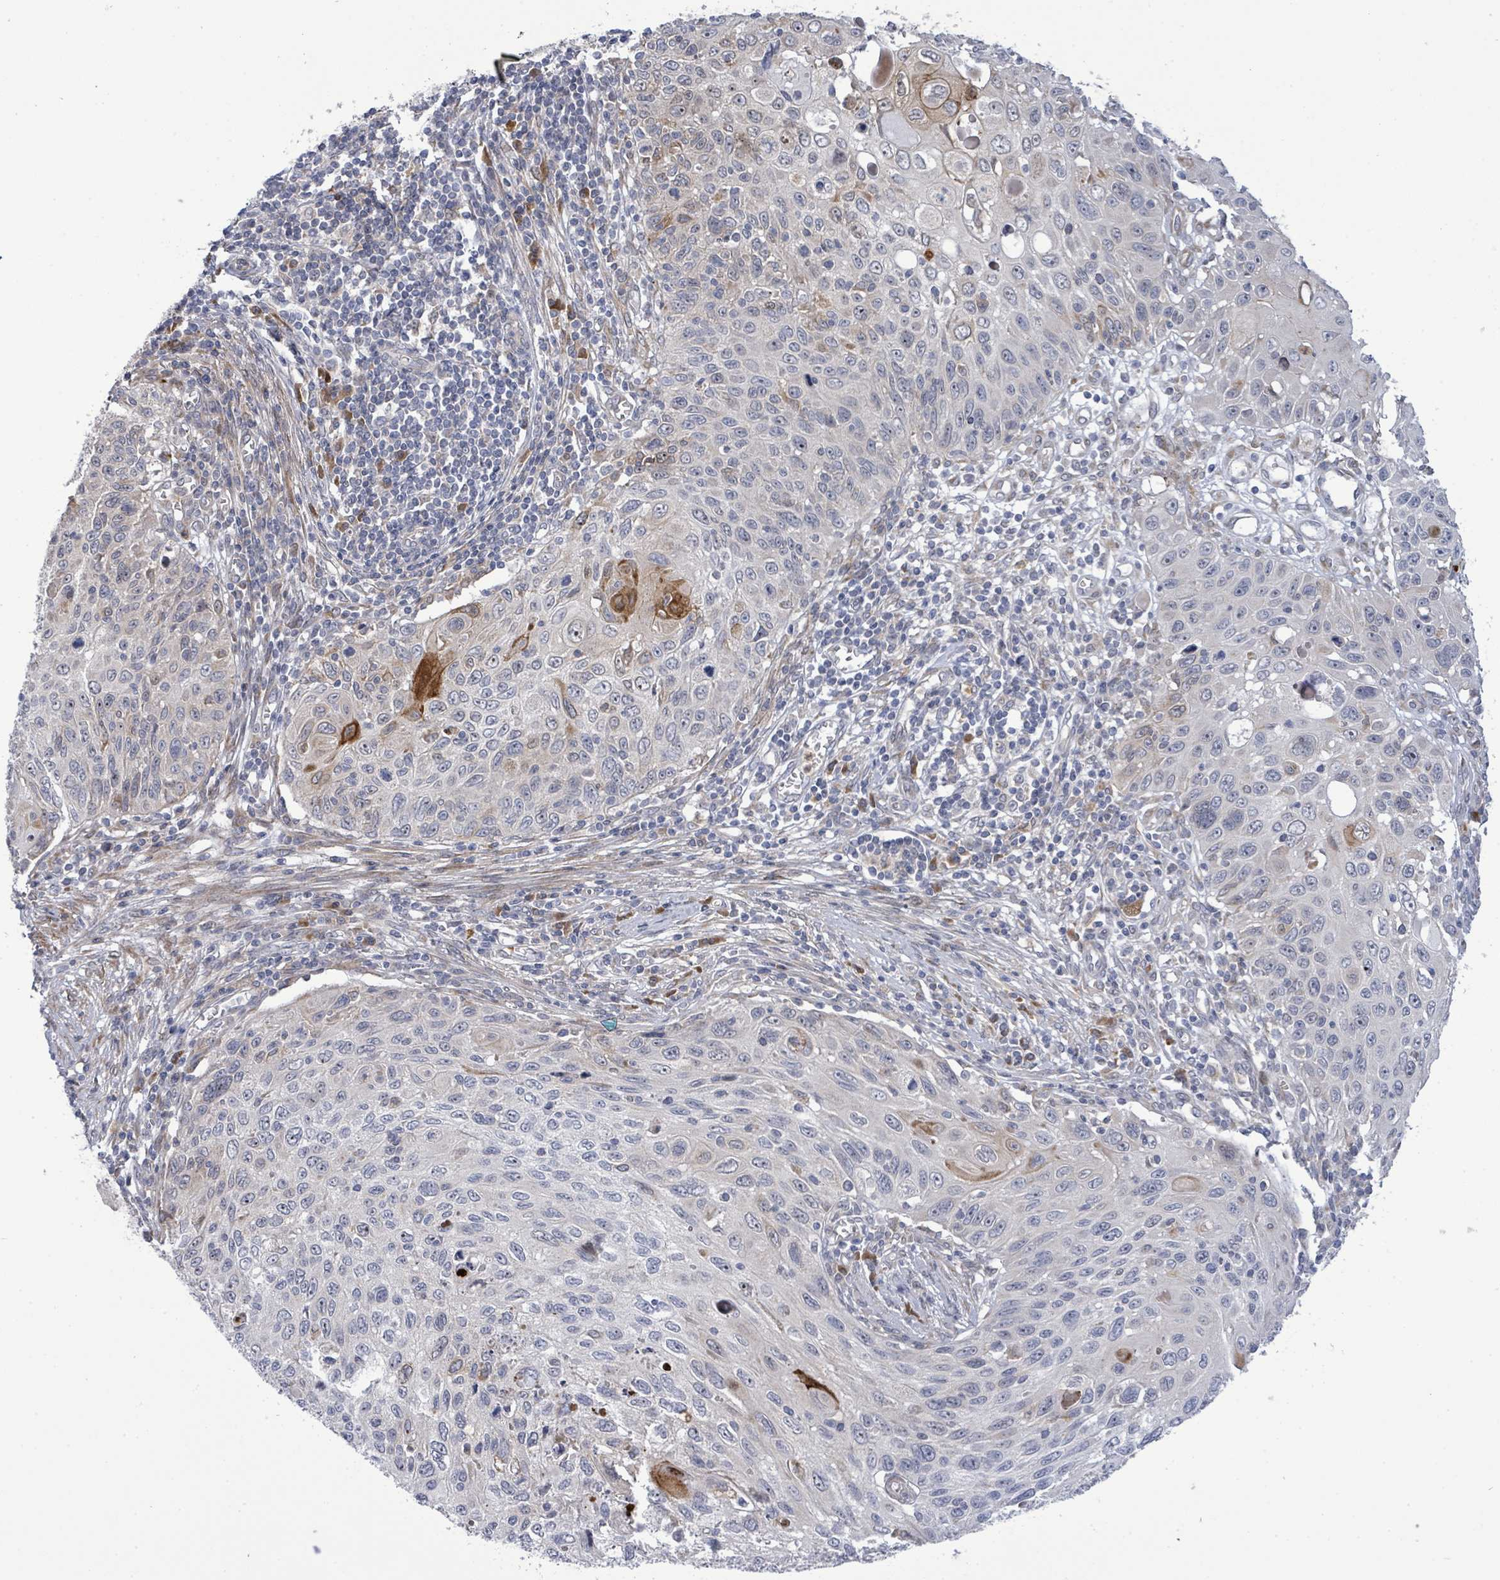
{"staining": {"intensity": "moderate", "quantity": "<25%", "location": "cytoplasmic/membranous,nuclear"}, "tissue": "cervical cancer", "cell_type": "Tumor cells", "image_type": "cancer", "snomed": [{"axis": "morphology", "description": "Squamous cell carcinoma, NOS"}, {"axis": "topography", "description": "Cervix"}], "caption": "A low amount of moderate cytoplasmic/membranous and nuclear positivity is identified in about <25% of tumor cells in cervical cancer (squamous cell carcinoma) tissue.", "gene": "SAR1A", "patient": {"sex": "female", "age": 70}}